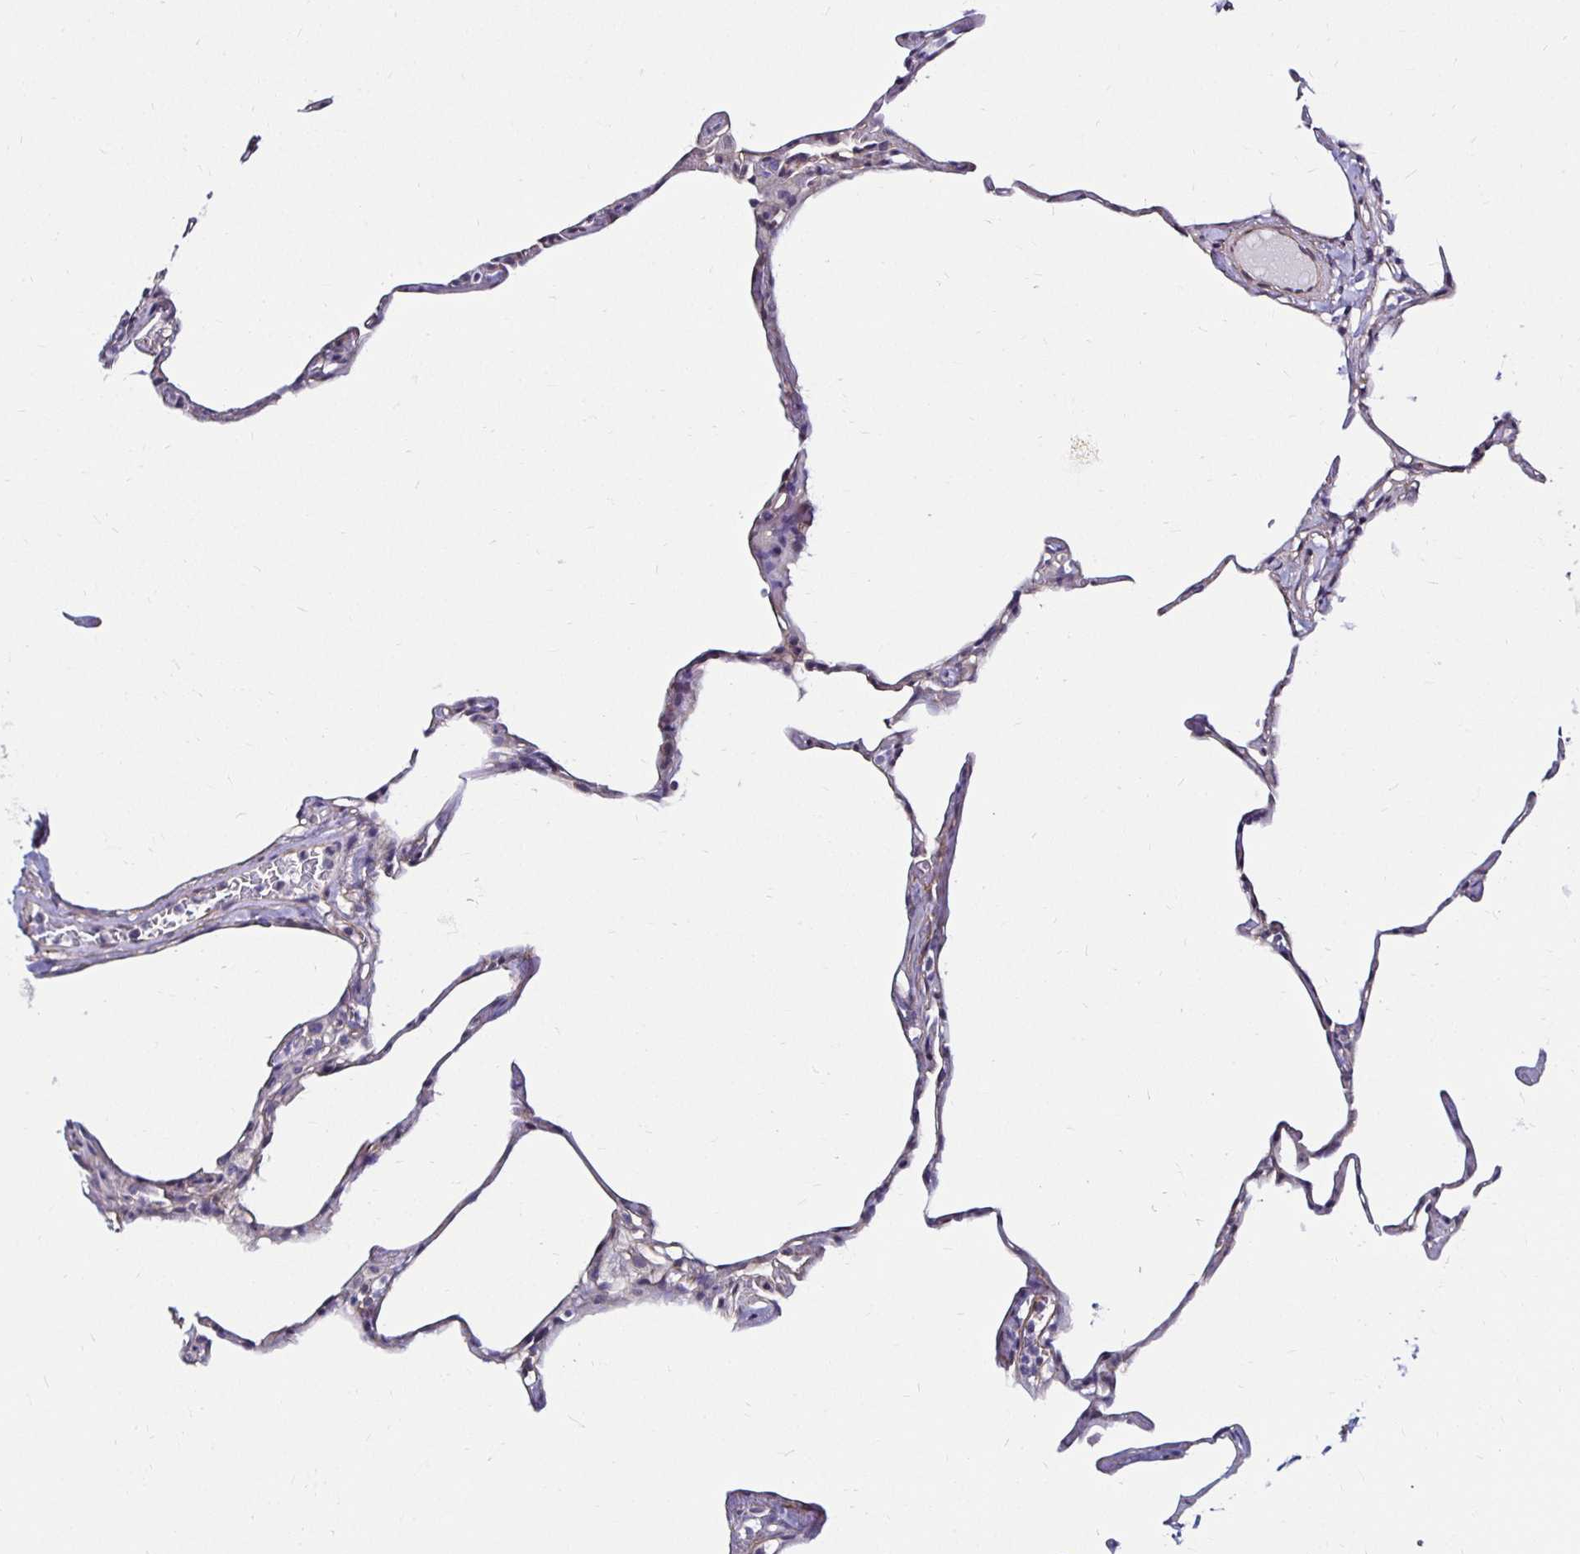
{"staining": {"intensity": "negative", "quantity": "none", "location": "none"}, "tissue": "lung", "cell_type": "Alveolar cells", "image_type": "normal", "snomed": [{"axis": "morphology", "description": "Normal tissue, NOS"}, {"axis": "topography", "description": "Lung"}], "caption": "Immunohistochemical staining of benign lung demonstrates no significant expression in alveolar cells. (Brightfield microscopy of DAB IHC at high magnification).", "gene": "ITGB1", "patient": {"sex": "male", "age": 65}}